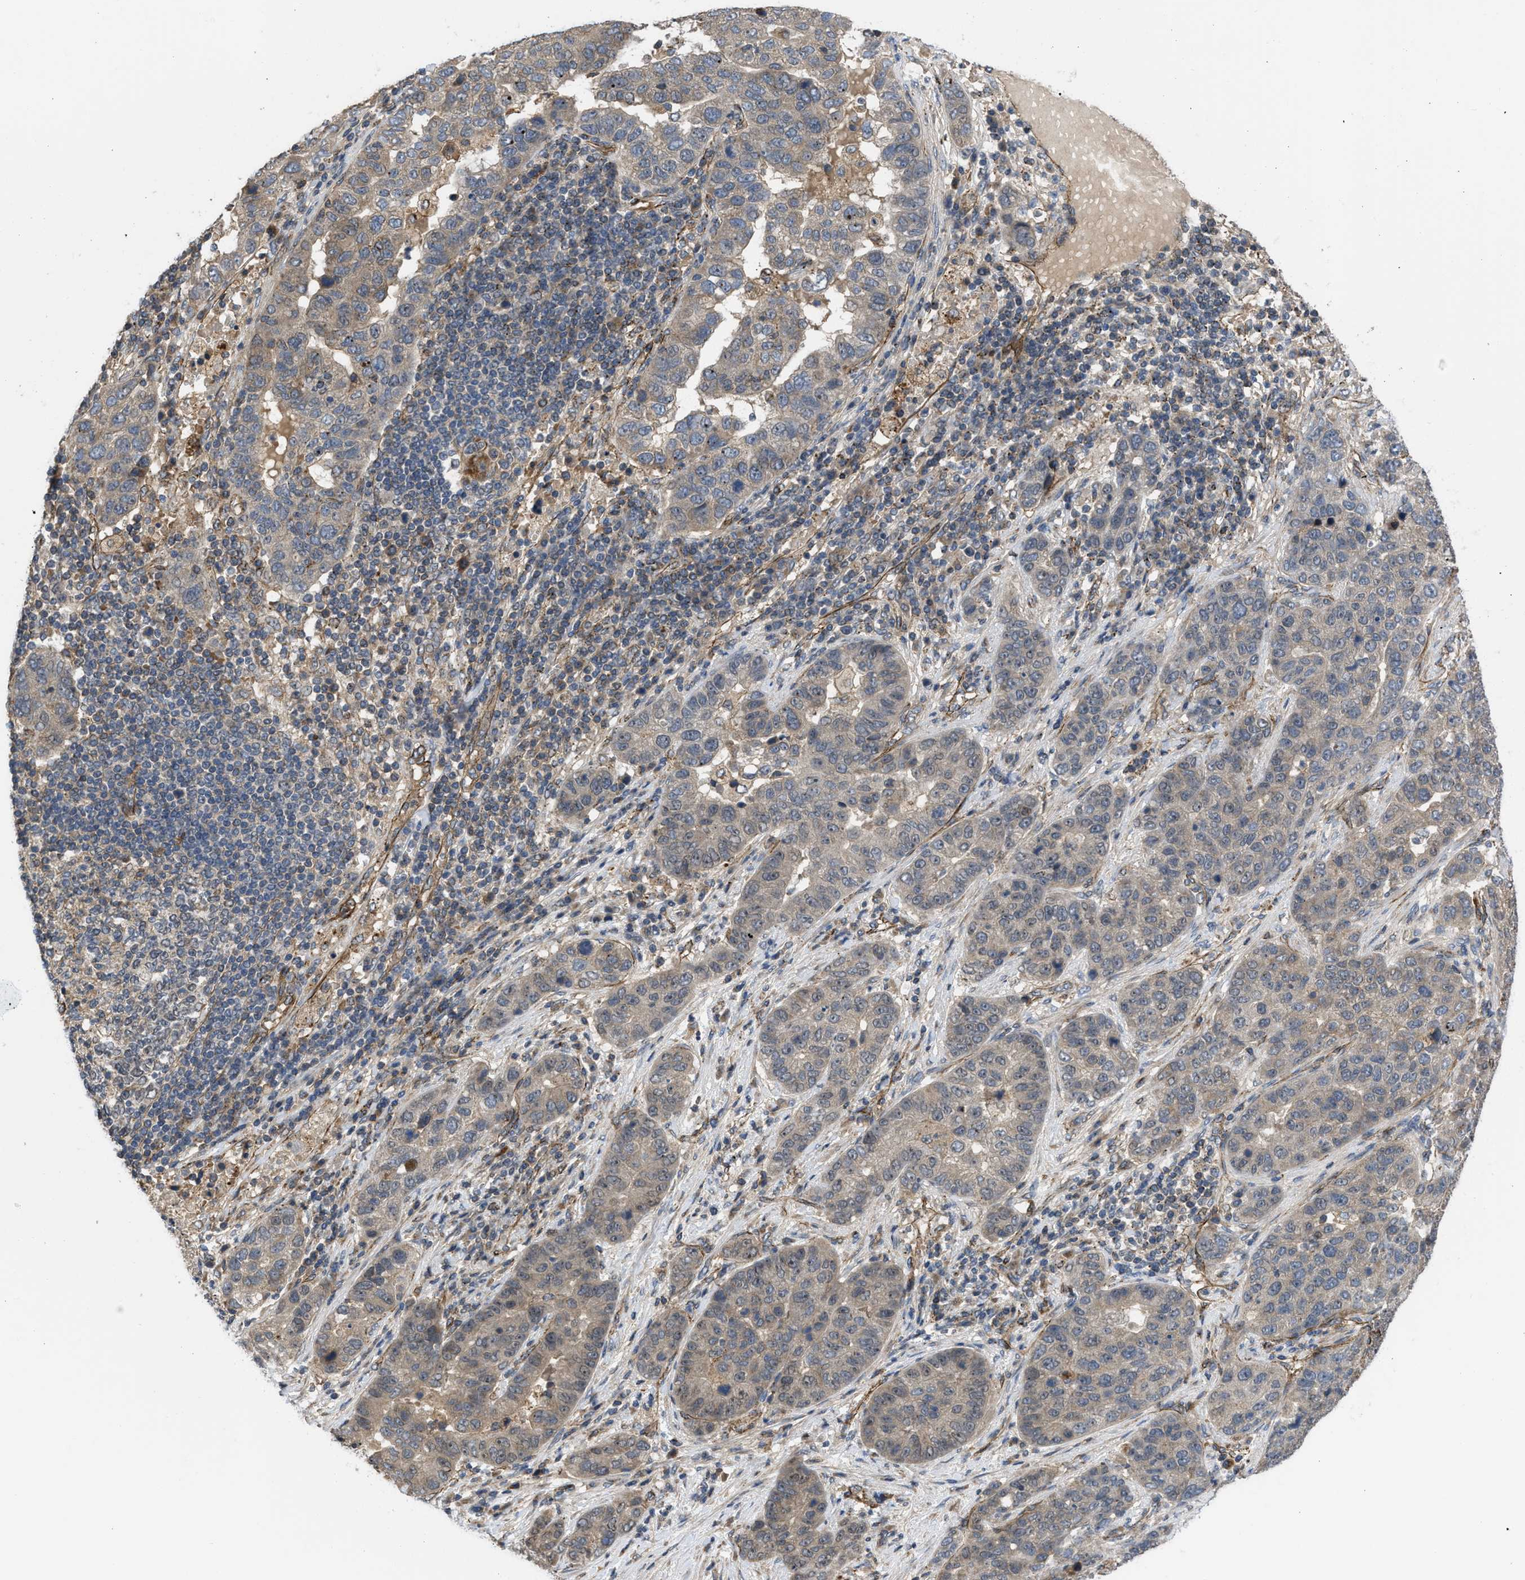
{"staining": {"intensity": "moderate", "quantity": "25%-75%", "location": "cytoplasmic/membranous"}, "tissue": "pancreatic cancer", "cell_type": "Tumor cells", "image_type": "cancer", "snomed": [{"axis": "morphology", "description": "Adenocarcinoma, NOS"}, {"axis": "topography", "description": "Pancreas"}], "caption": "DAB (3,3'-diaminobenzidine) immunohistochemical staining of pancreatic cancer demonstrates moderate cytoplasmic/membranous protein staining in approximately 25%-75% of tumor cells.", "gene": "GPATCH2L", "patient": {"sex": "female", "age": 61}}